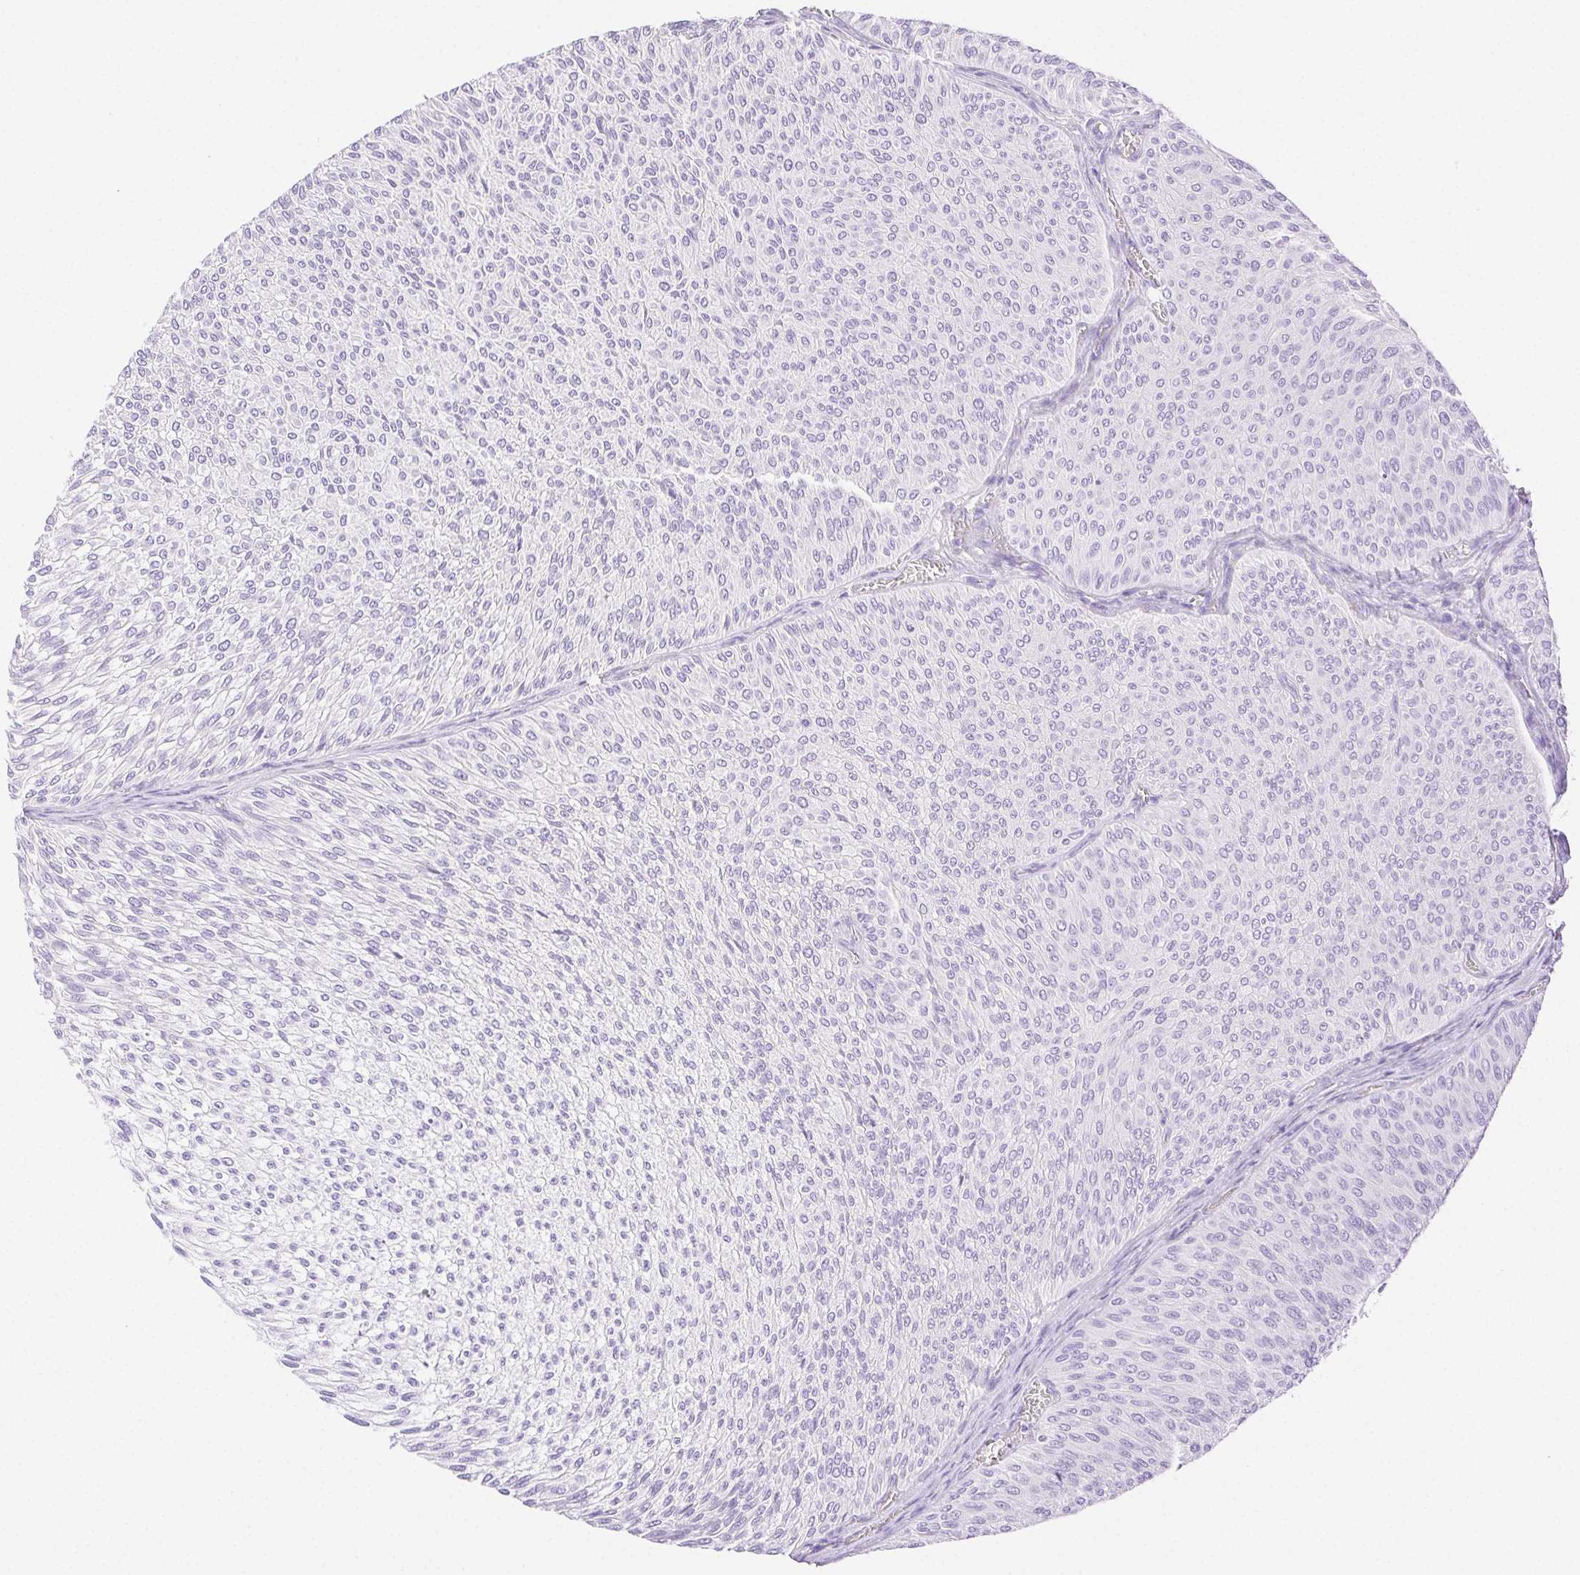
{"staining": {"intensity": "negative", "quantity": "none", "location": "none"}, "tissue": "urothelial cancer", "cell_type": "Tumor cells", "image_type": "cancer", "snomed": [{"axis": "morphology", "description": "Urothelial carcinoma, Low grade"}, {"axis": "topography", "description": "Urinary bladder"}], "caption": "DAB immunohistochemical staining of urothelial cancer shows no significant expression in tumor cells.", "gene": "SPACA4", "patient": {"sex": "male", "age": 91}}